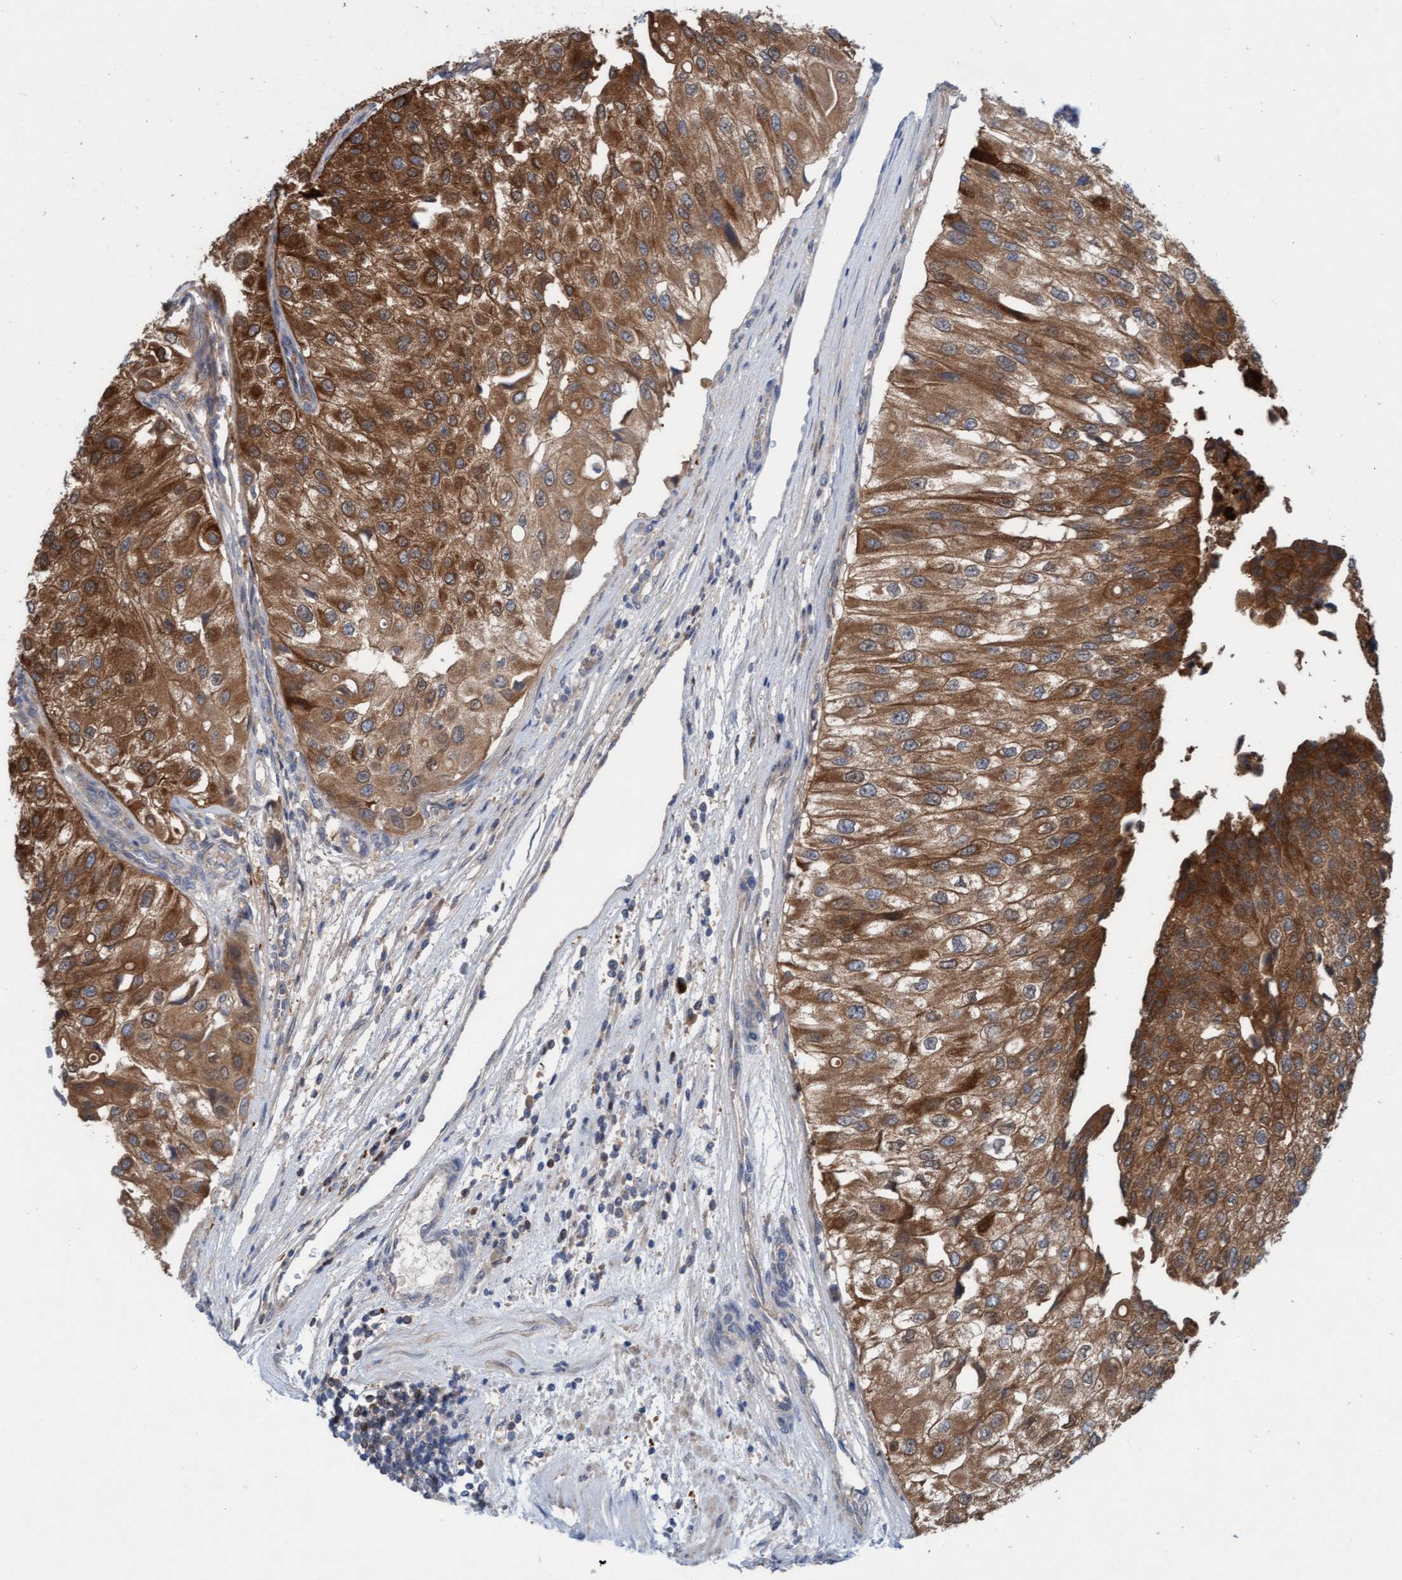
{"staining": {"intensity": "moderate", "quantity": ">75%", "location": "cytoplasmic/membranous"}, "tissue": "urothelial cancer", "cell_type": "Tumor cells", "image_type": "cancer", "snomed": [{"axis": "morphology", "description": "Urothelial carcinoma, High grade"}, {"axis": "topography", "description": "Kidney"}, {"axis": "topography", "description": "Urinary bladder"}], "caption": "Tumor cells reveal medium levels of moderate cytoplasmic/membranous expression in approximately >75% of cells in urothelial cancer.", "gene": "KLHL25", "patient": {"sex": "male", "age": 77}}